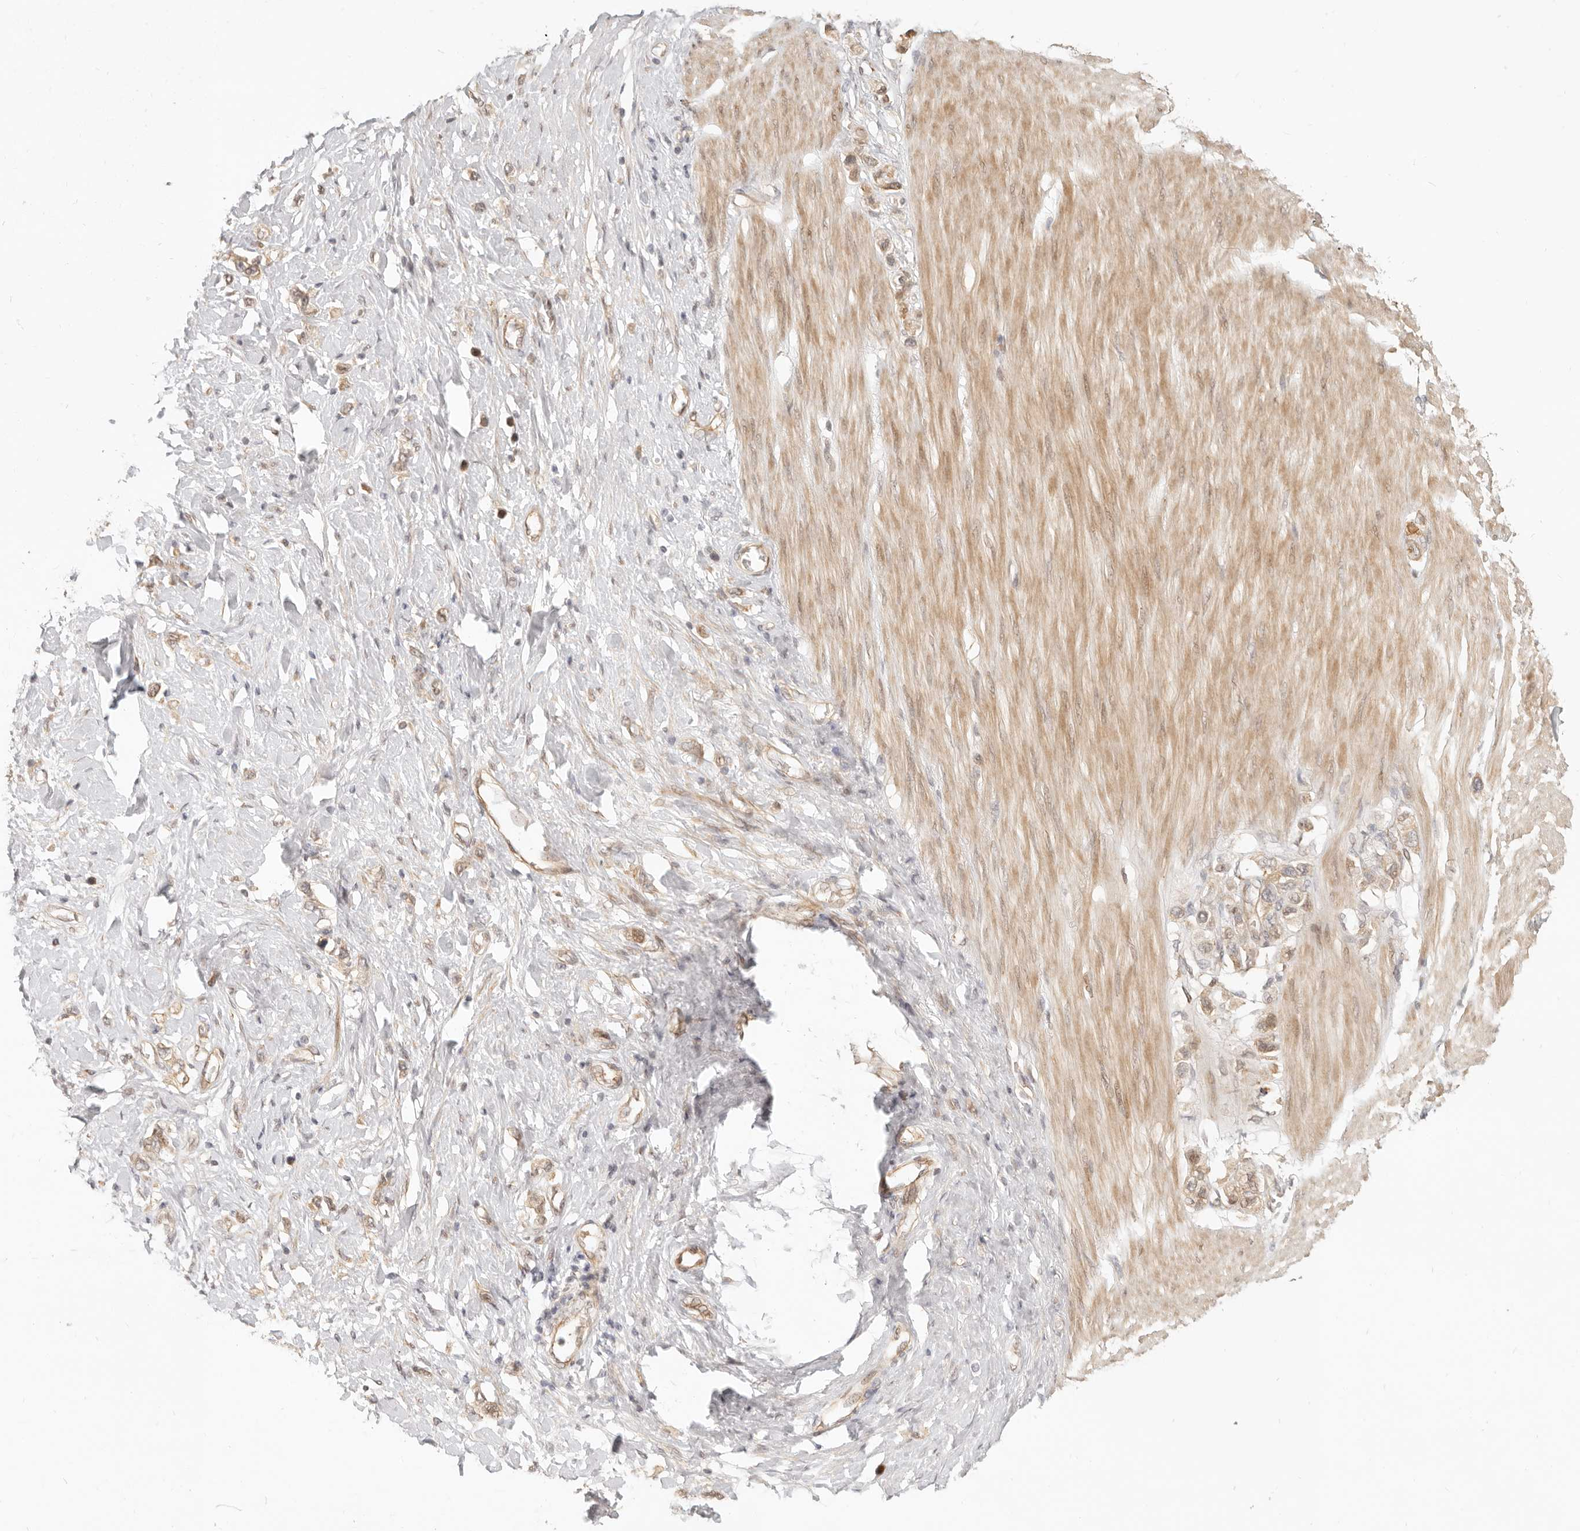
{"staining": {"intensity": "moderate", "quantity": ">75%", "location": "cytoplasmic/membranous"}, "tissue": "stomach cancer", "cell_type": "Tumor cells", "image_type": "cancer", "snomed": [{"axis": "morphology", "description": "Adenocarcinoma, NOS"}, {"axis": "topography", "description": "Stomach"}], "caption": "Moderate cytoplasmic/membranous staining is appreciated in approximately >75% of tumor cells in adenocarcinoma (stomach). The staining was performed using DAB (3,3'-diaminobenzidine), with brown indicating positive protein expression. Nuclei are stained blue with hematoxylin.", "gene": "TUFT1", "patient": {"sex": "female", "age": 65}}